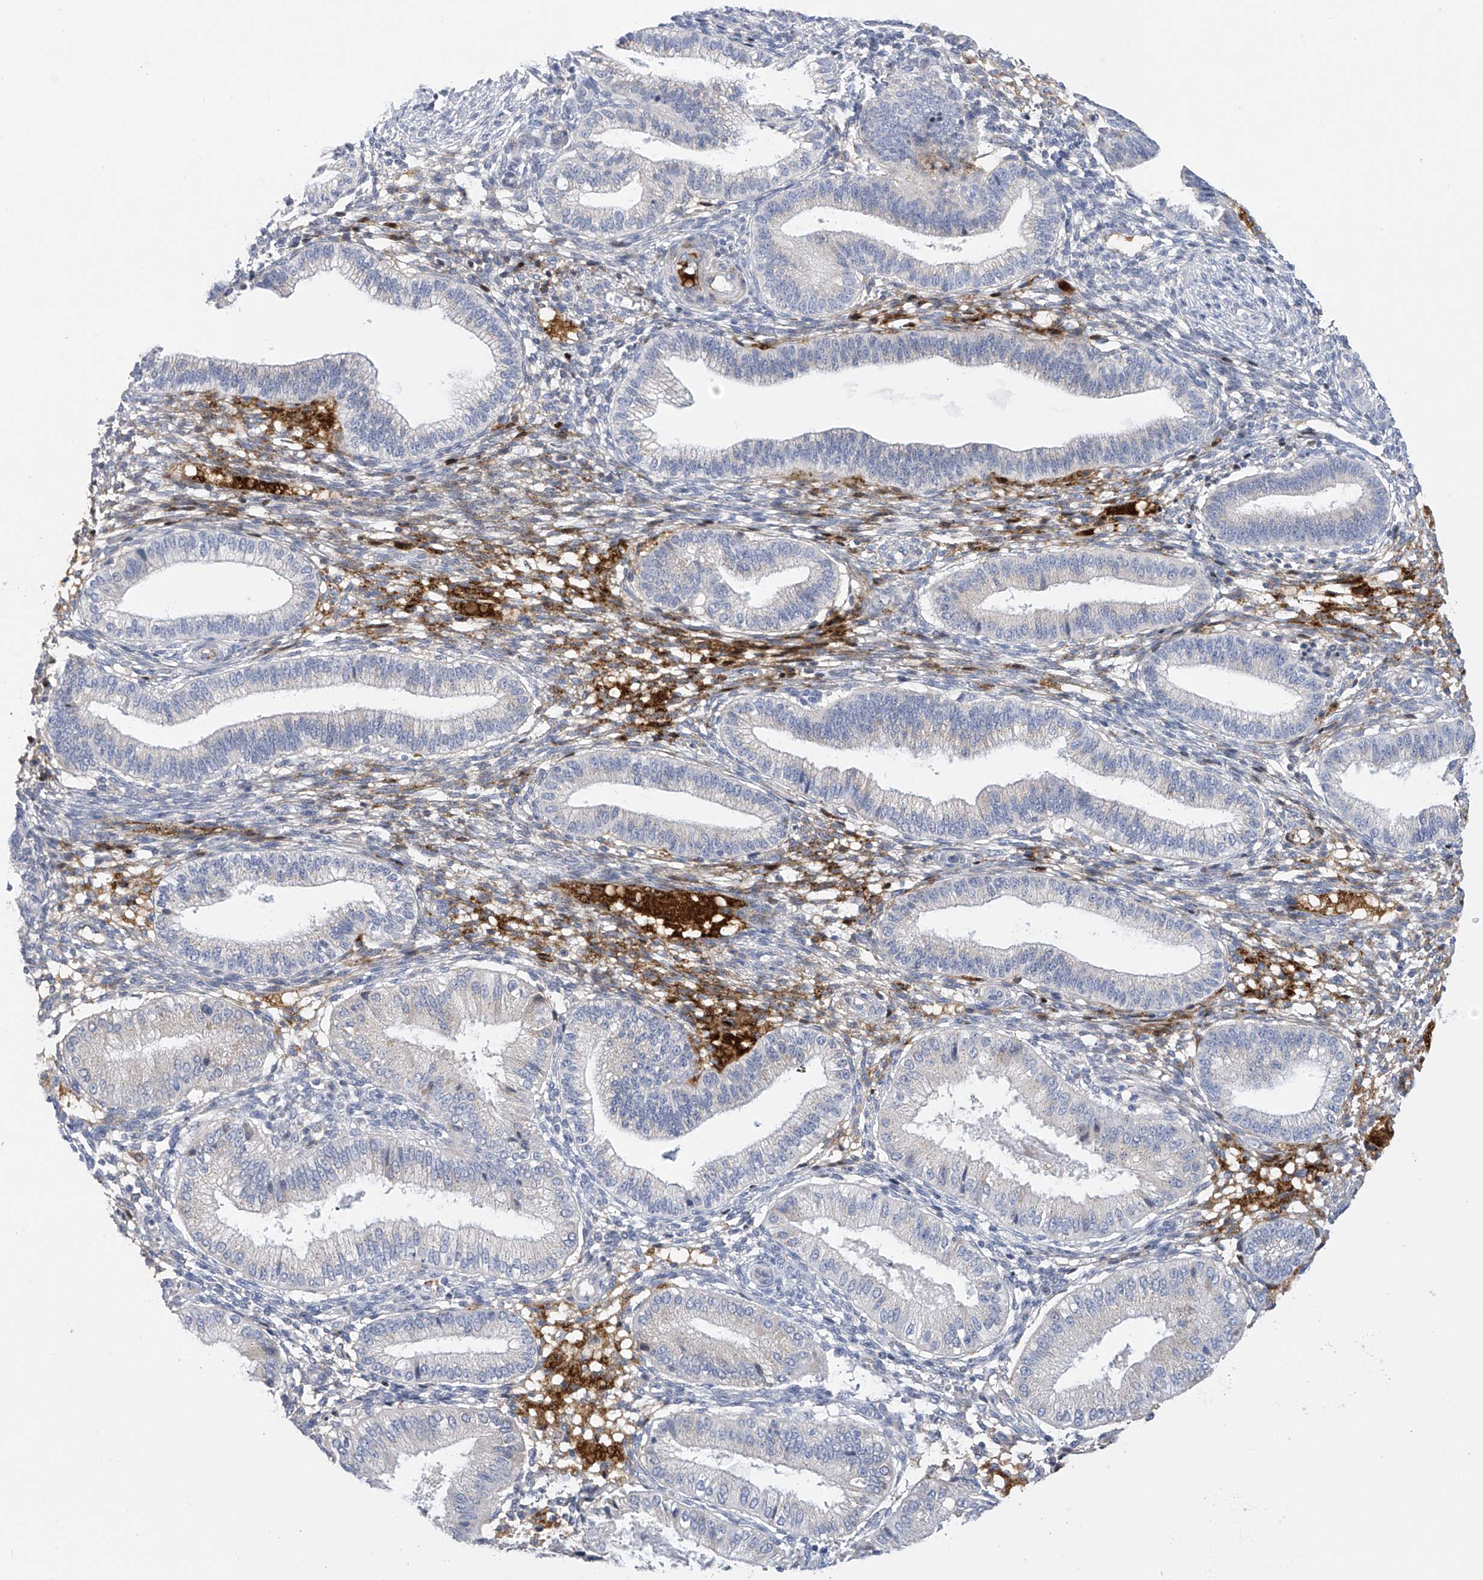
{"staining": {"intensity": "weak", "quantity": "<25%", "location": "cytoplasmic/membranous"}, "tissue": "endometrium", "cell_type": "Cells in endometrial stroma", "image_type": "normal", "snomed": [{"axis": "morphology", "description": "Normal tissue, NOS"}, {"axis": "topography", "description": "Endometrium"}], "caption": "Immunohistochemical staining of benign endometrium demonstrates no significant staining in cells in endometrial stroma. (IHC, brightfield microscopy, high magnification).", "gene": "SLCO4A1", "patient": {"sex": "female", "age": 39}}